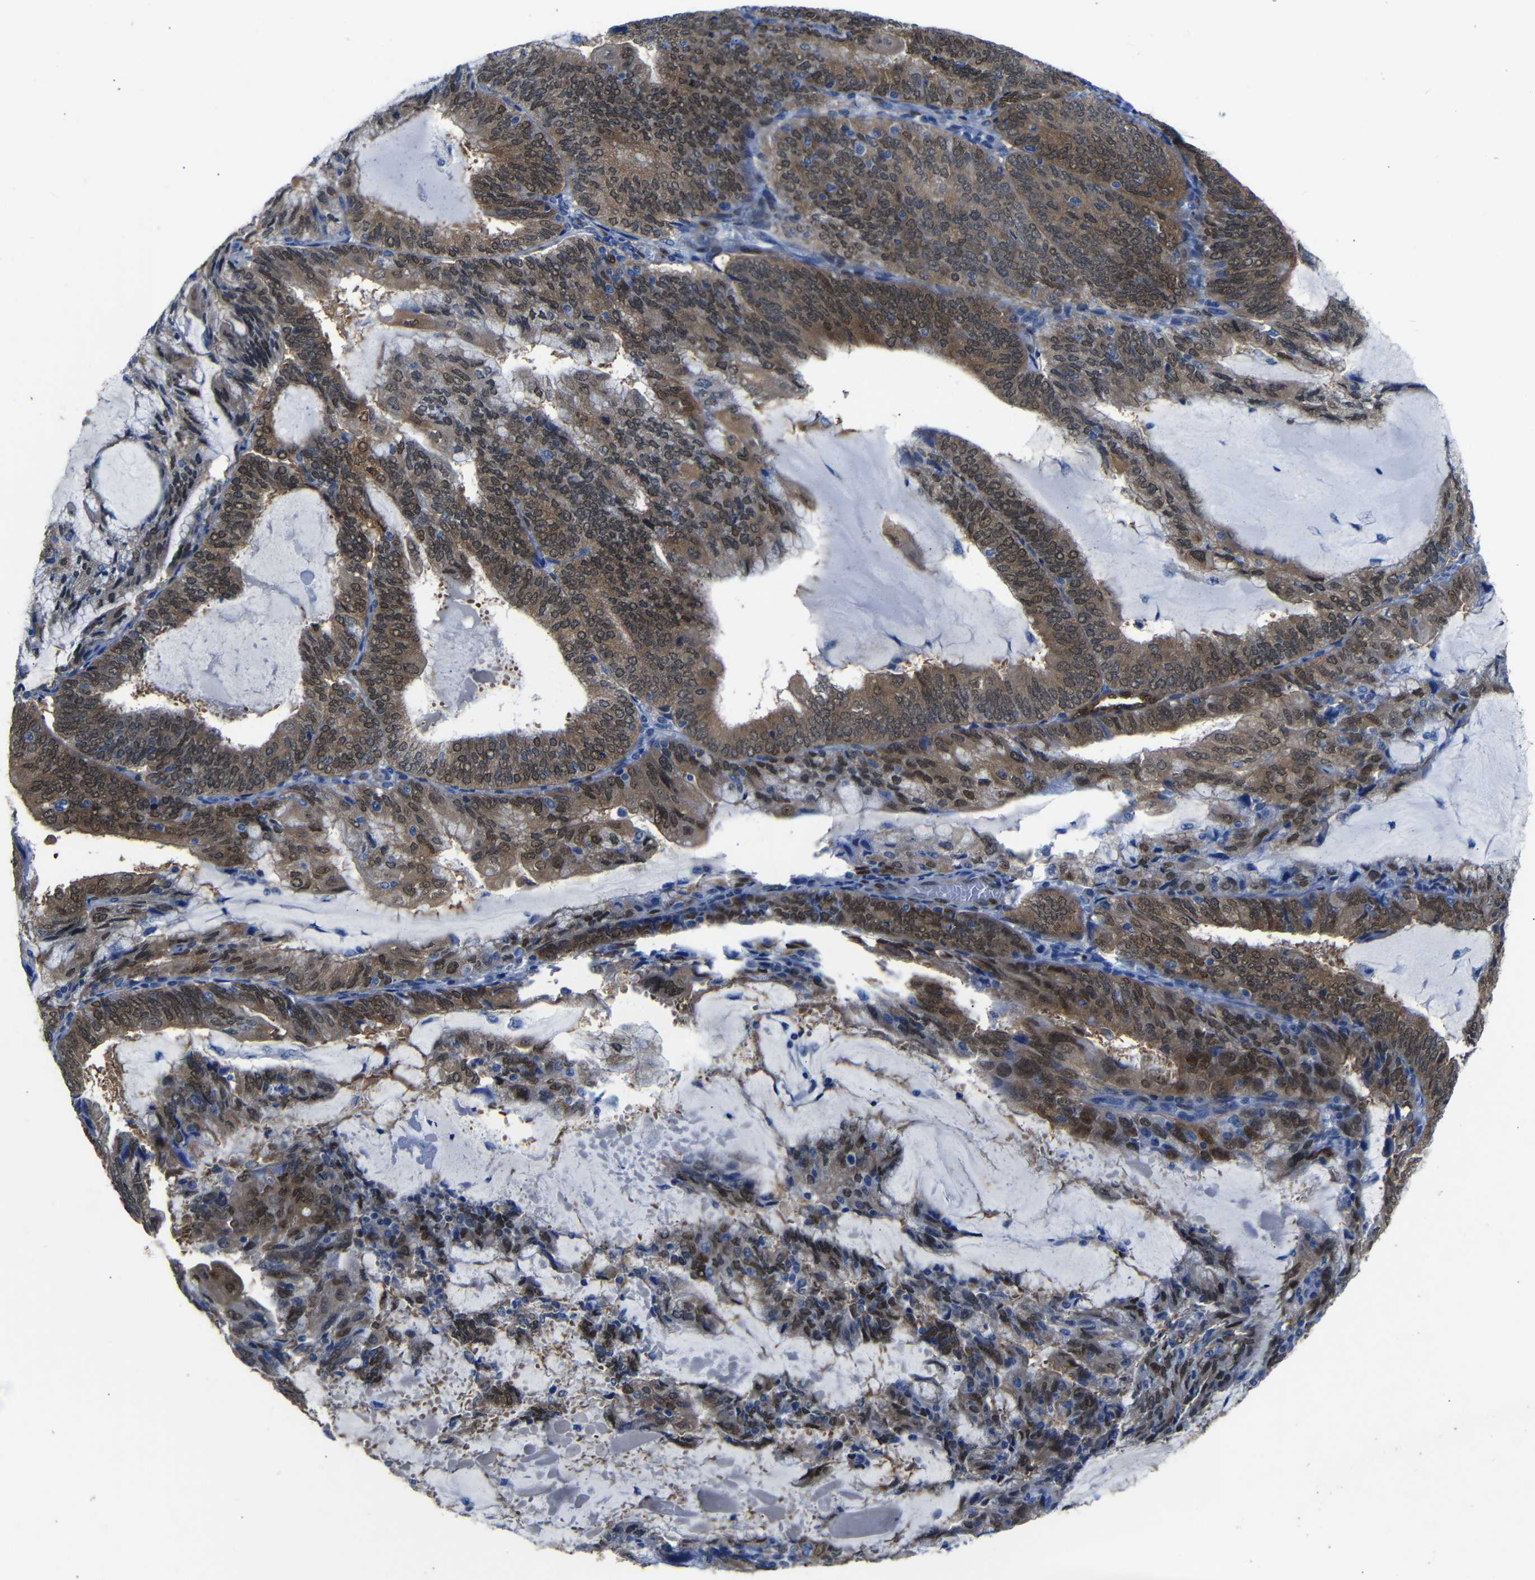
{"staining": {"intensity": "moderate", "quantity": ">75%", "location": "cytoplasmic/membranous,nuclear"}, "tissue": "endometrial cancer", "cell_type": "Tumor cells", "image_type": "cancer", "snomed": [{"axis": "morphology", "description": "Adenocarcinoma, NOS"}, {"axis": "topography", "description": "Endometrium"}], "caption": "A photomicrograph showing moderate cytoplasmic/membranous and nuclear staining in approximately >75% of tumor cells in endometrial adenocarcinoma, as visualized by brown immunohistochemical staining.", "gene": "YAP1", "patient": {"sex": "female", "age": 81}}